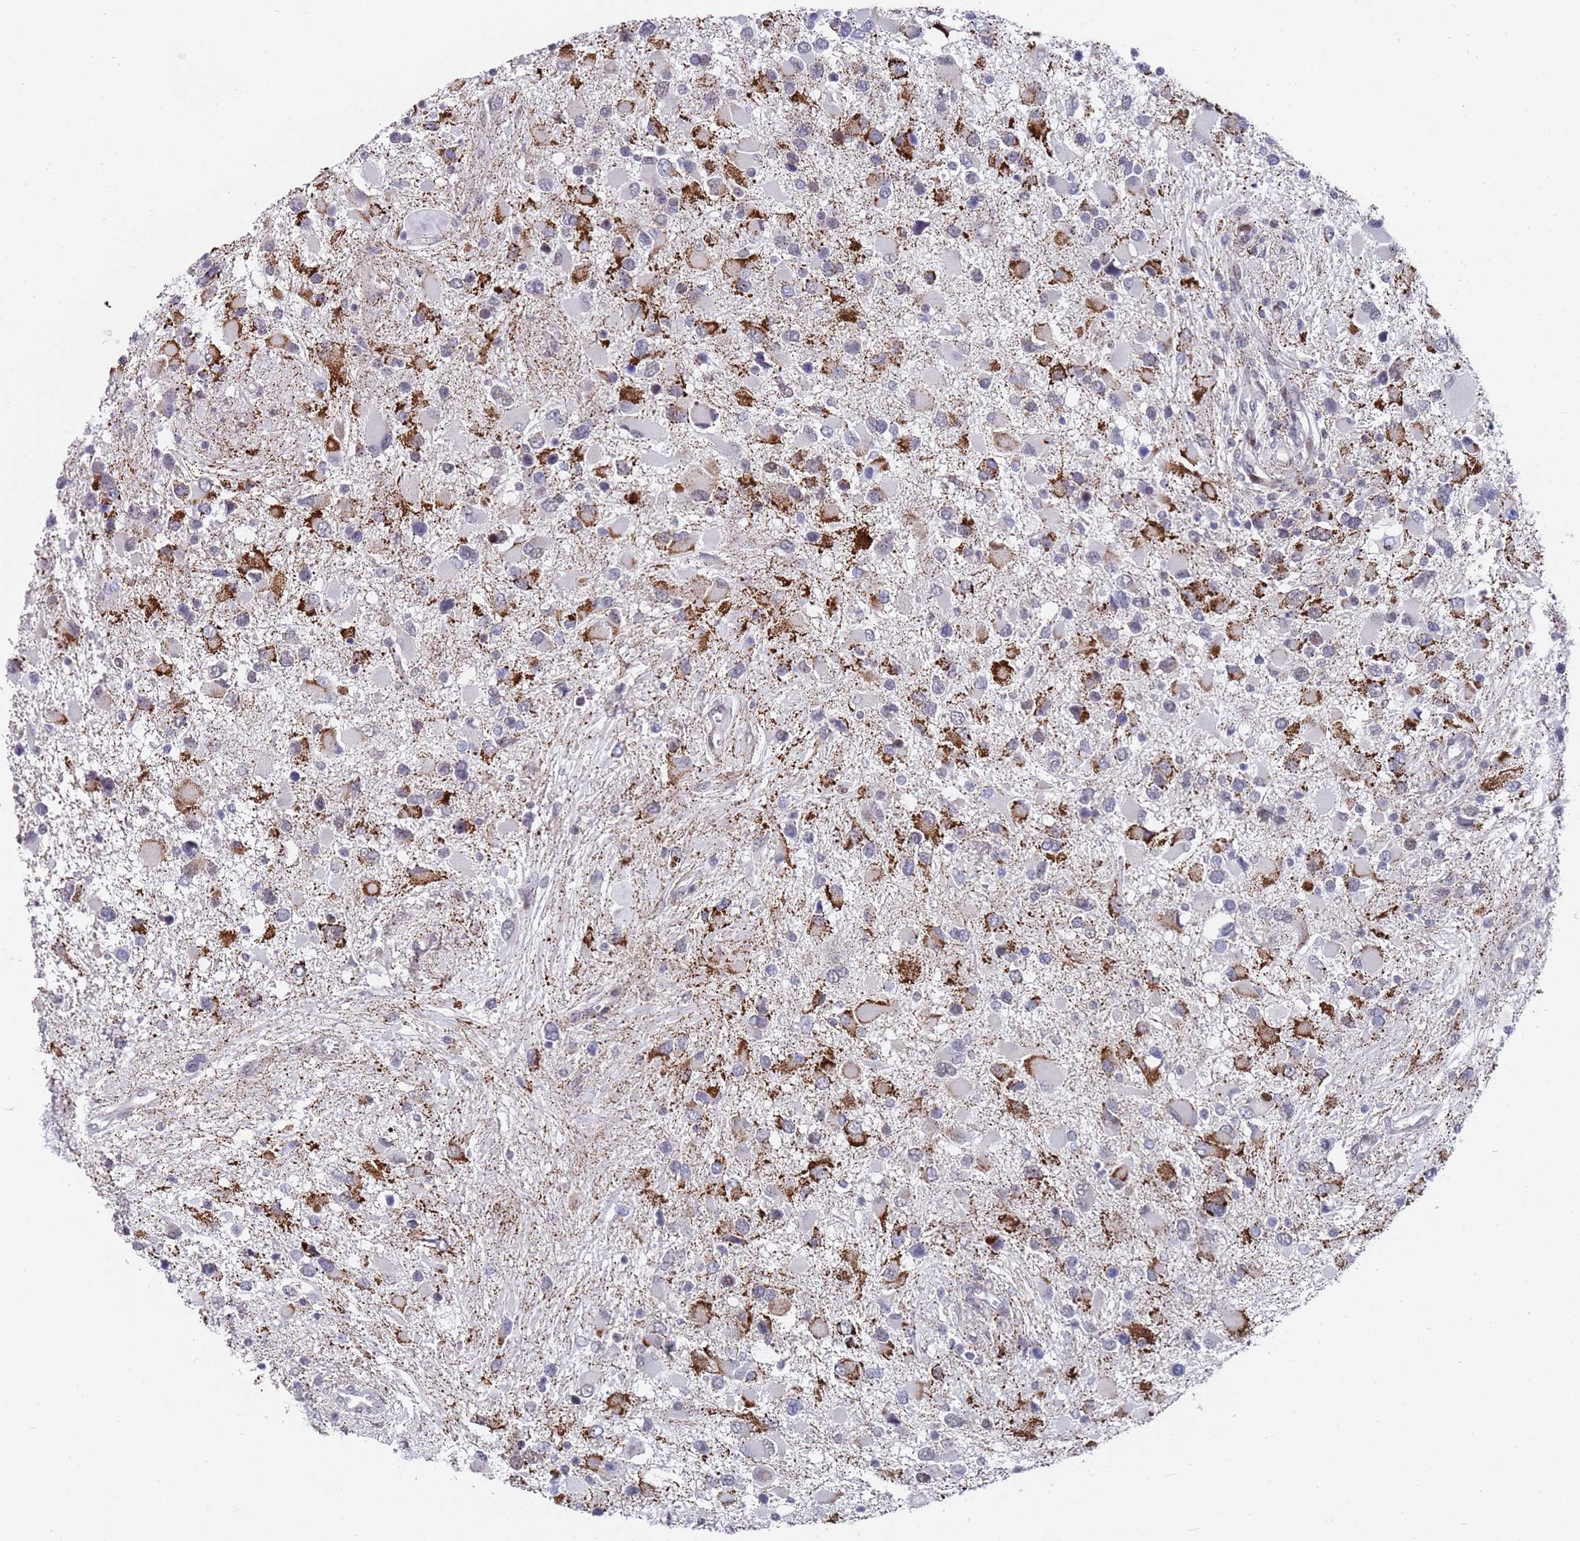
{"staining": {"intensity": "strong", "quantity": "25%-75%", "location": "cytoplasmic/membranous"}, "tissue": "glioma", "cell_type": "Tumor cells", "image_type": "cancer", "snomed": [{"axis": "morphology", "description": "Glioma, malignant, High grade"}, {"axis": "topography", "description": "Brain"}], "caption": "High-grade glioma (malignant) stained with immunohistochemistry reveals strong cytoplasmic/membranous staining in approximately 25%-75% of tumor cells.", "gene": "COPS6", "patient": {"sex": "male", "age": 53}}